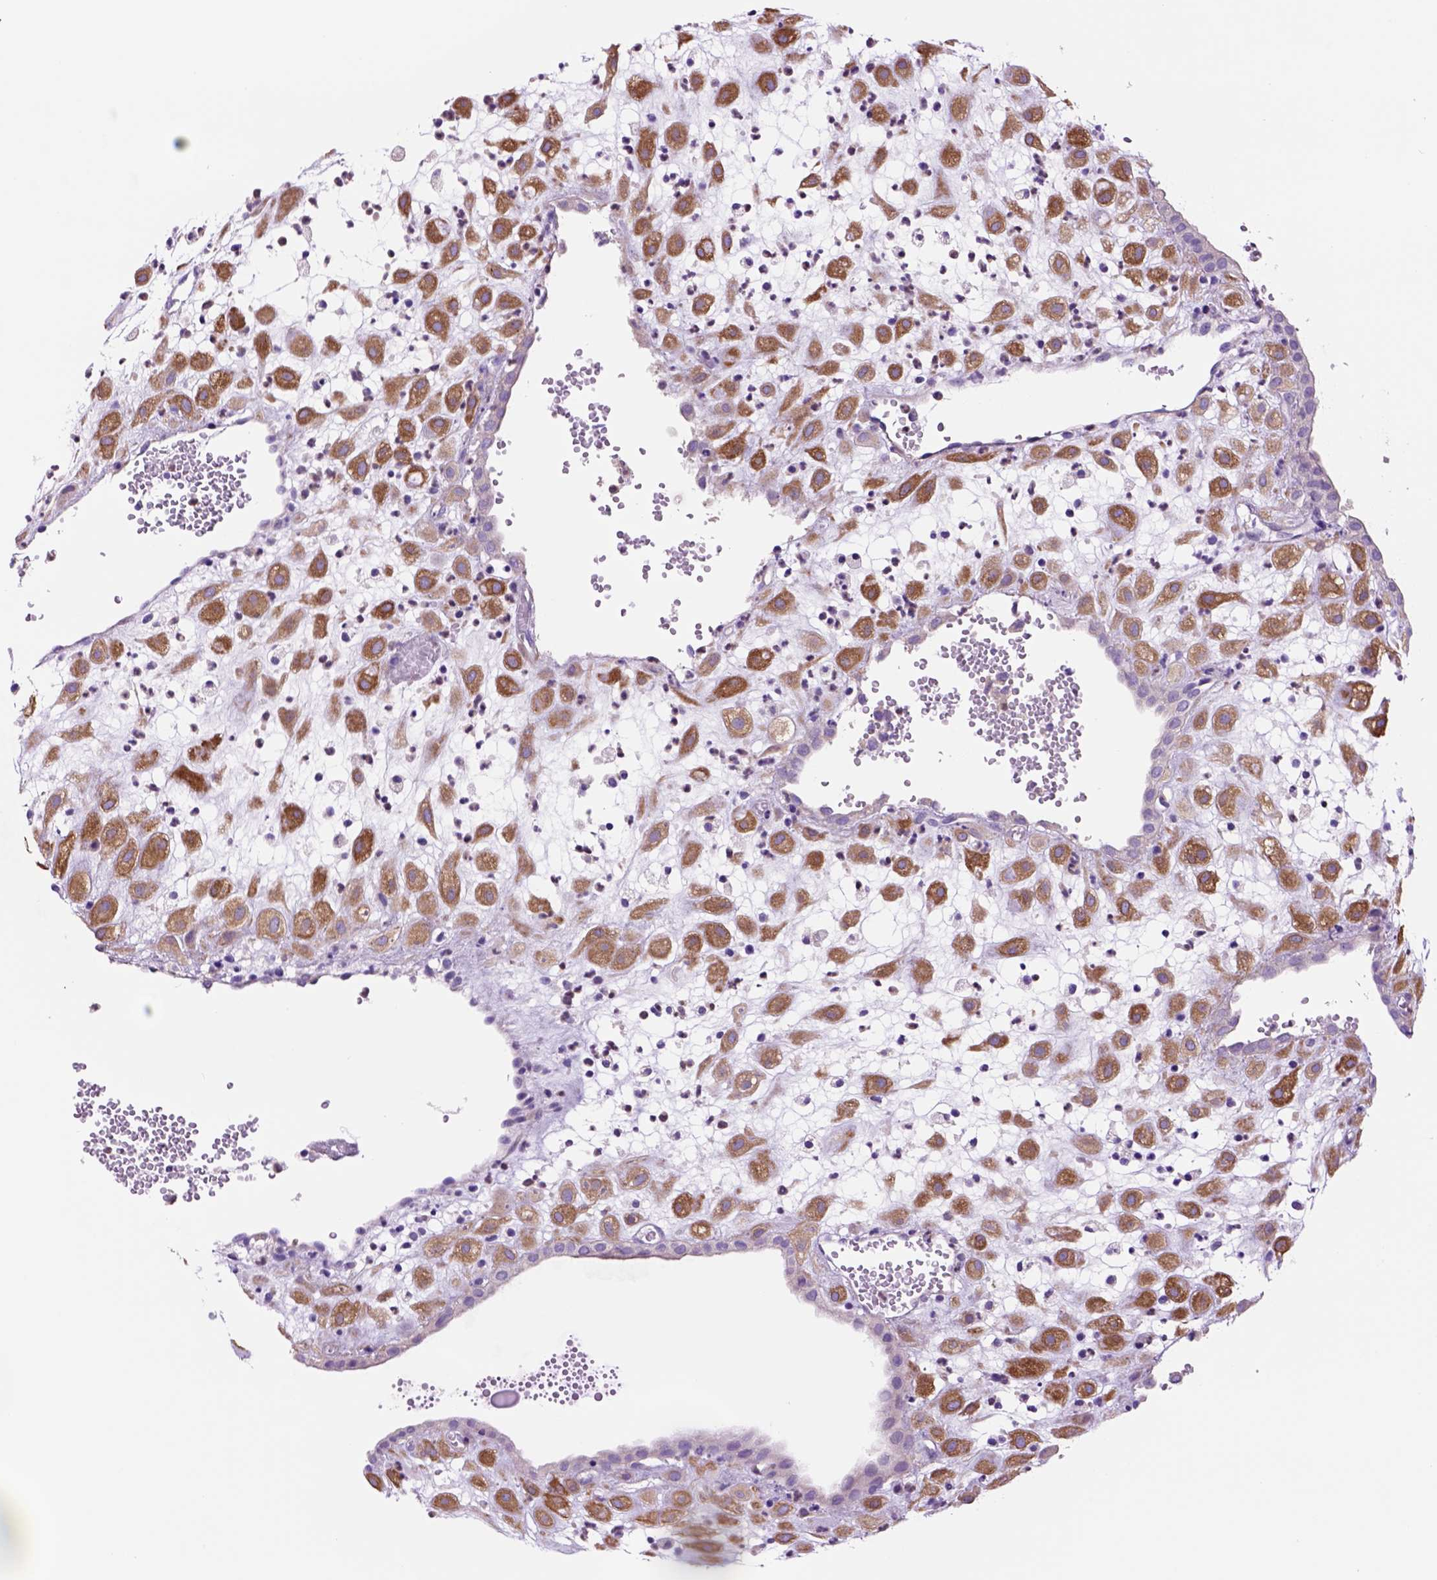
{"staining": {"intensity": "moderate", "quantity": ">75%", "location": "cytoplasmic/membranous"}, "tissue": "placenta", "cell_type": "Decidual cells", "image_type": "normal", "snomed": [{"axis": "morphology", "description": "Normal tissue, NOS"}, {"axis": "topography", "description": "Placenta"}], "caption": "Immunohistochemistry (IHC) of benign placenta shows medium levels of moderate cytoplasmic/membranous staining in approximately >75% of decidual cells. (DAB IHC with brightfield microscopy, high magnification).", "gene": "PIAS3", "patient": {"sex": "female", "age": 24}}